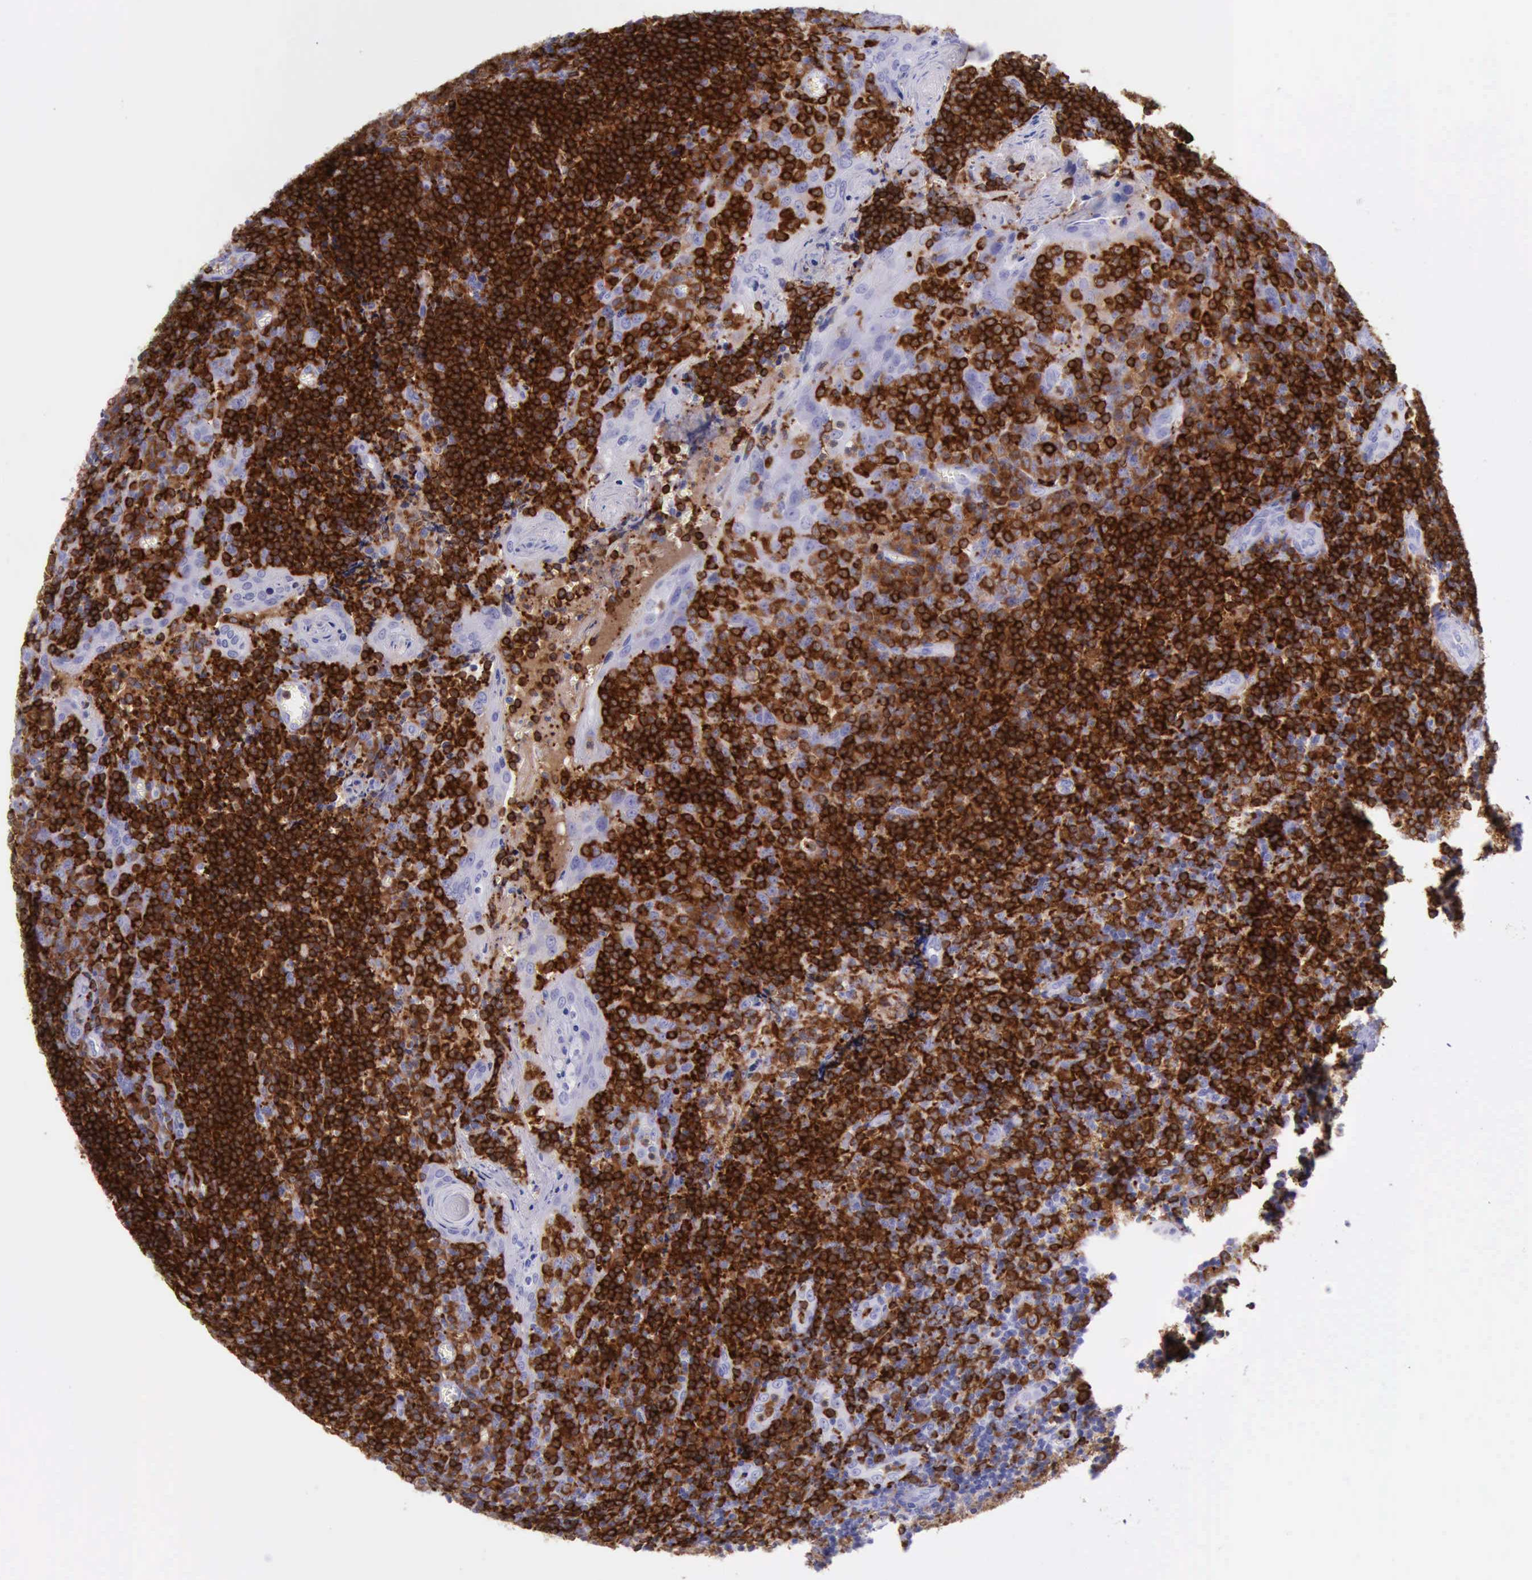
{"staining": {"intensity": "strong", "quantity": ">75%", "location": "cytoplasmic/membranous"}, "tissue": "tonsil", "cell_type": "Germinal center cells", "image_type": "normal", "snomed": [{"axis": "morphology", "description": "Normal tissue, NOS"}, {"axis": "topography", "description": "Tonsil"}], "caption": "Germinal center cells display high levels of strong cytoplasmic/membranous positivity in approximately >75% of cells in unremarkable human tonsil. (Brightfield microscopy of DAB IHC at high magnification).", "gene": "BTK", "patient": {"sex": "male", "age": 20}}